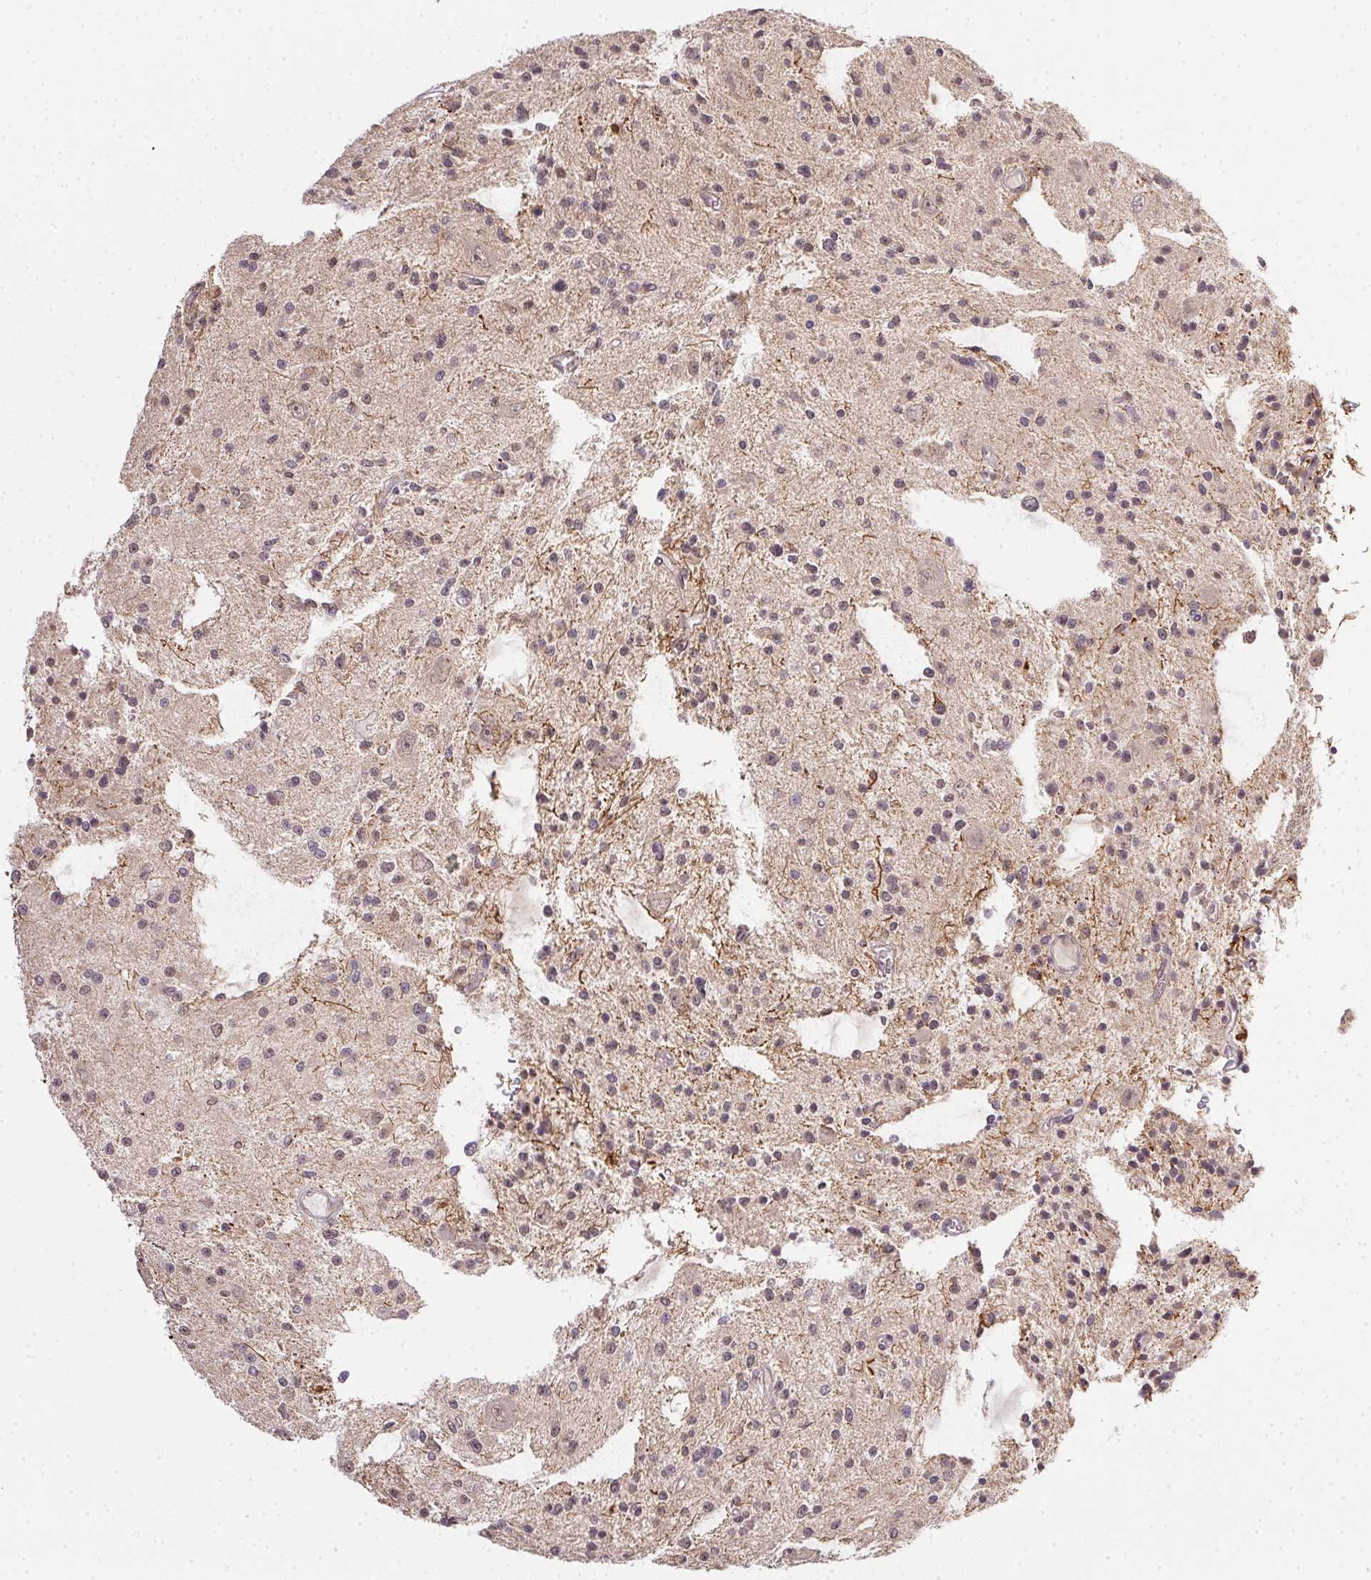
{"staining": {"intensity": "strong", "quantity": "<25%", "location": "cytoplasmic/membranous,nuclear"}, "tissue": "glioma", "cell_type": "Tumor cells", "image_type": "cancer", "snomed": [{"axis": "morphology", "description": "Glioma, malignant, Low grade"}, {"axis": "topography", "description": "Brain"}], "caption": "Immunohistochemical staining of glioma reveals strong cytoplasmic/membranous and nuclear protein staining in about <25% of tumor cells.", "gene": "PPP4R4", "patient": {"sex": "male", "age": 43}}